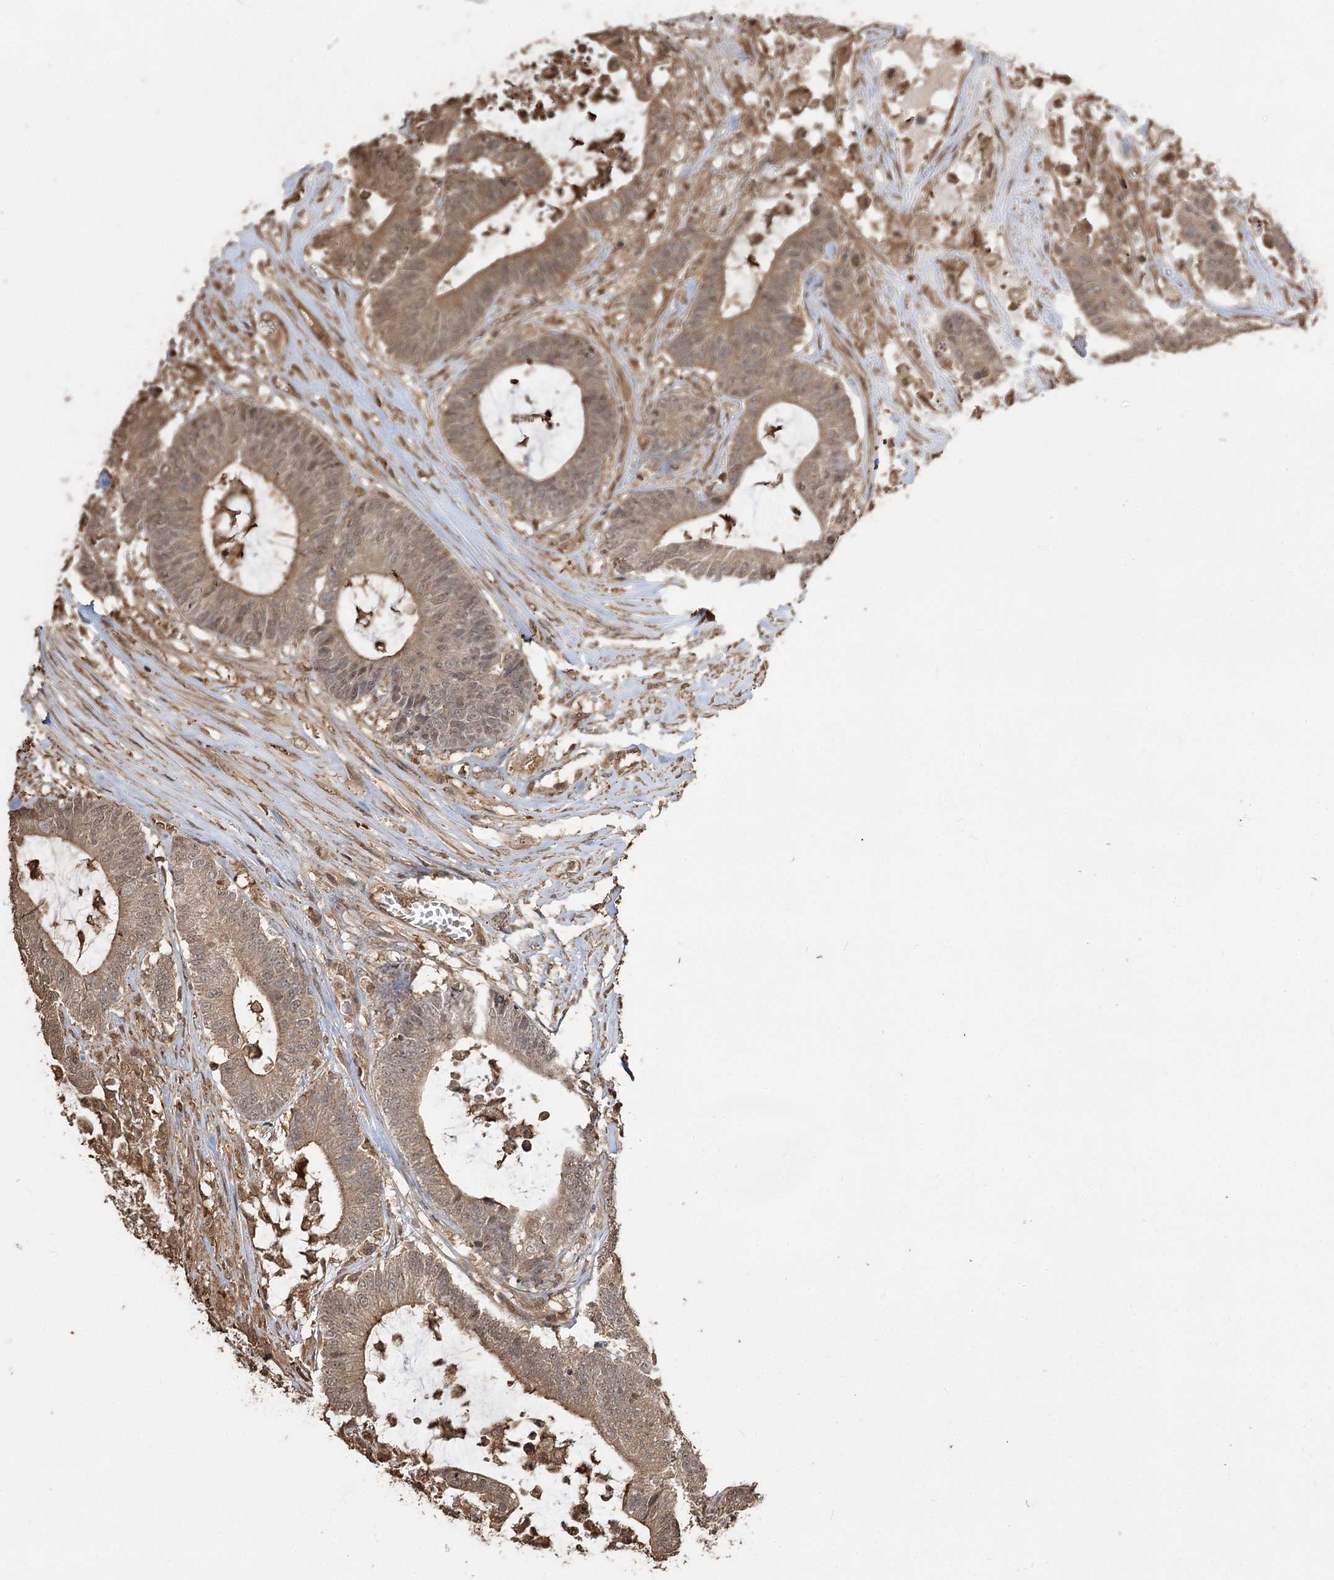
{"staining": {"intensity": "moderate", "quantity": ">75%", "location": "cytoplasmic/membranous,nuclear"}, "tissue": "colorectal cancer", "cell_type": "Tumor cells", "image_type": "cancer", "snomed": [{"axis": "morphology", "description": "Adenocarcinoma, NOS"}, {"axis": "topography", "description": "Colon"}], "caption": "Colorectal cancer (adenocarcinoma) stained for a protein (brown) demonstrates moderate cytoplasmic/membranous and nuclear positive staining in approximately >75% of tumor cells.", "gene": "PLCH1", "patient": {"sex": "female", "age": 84}}